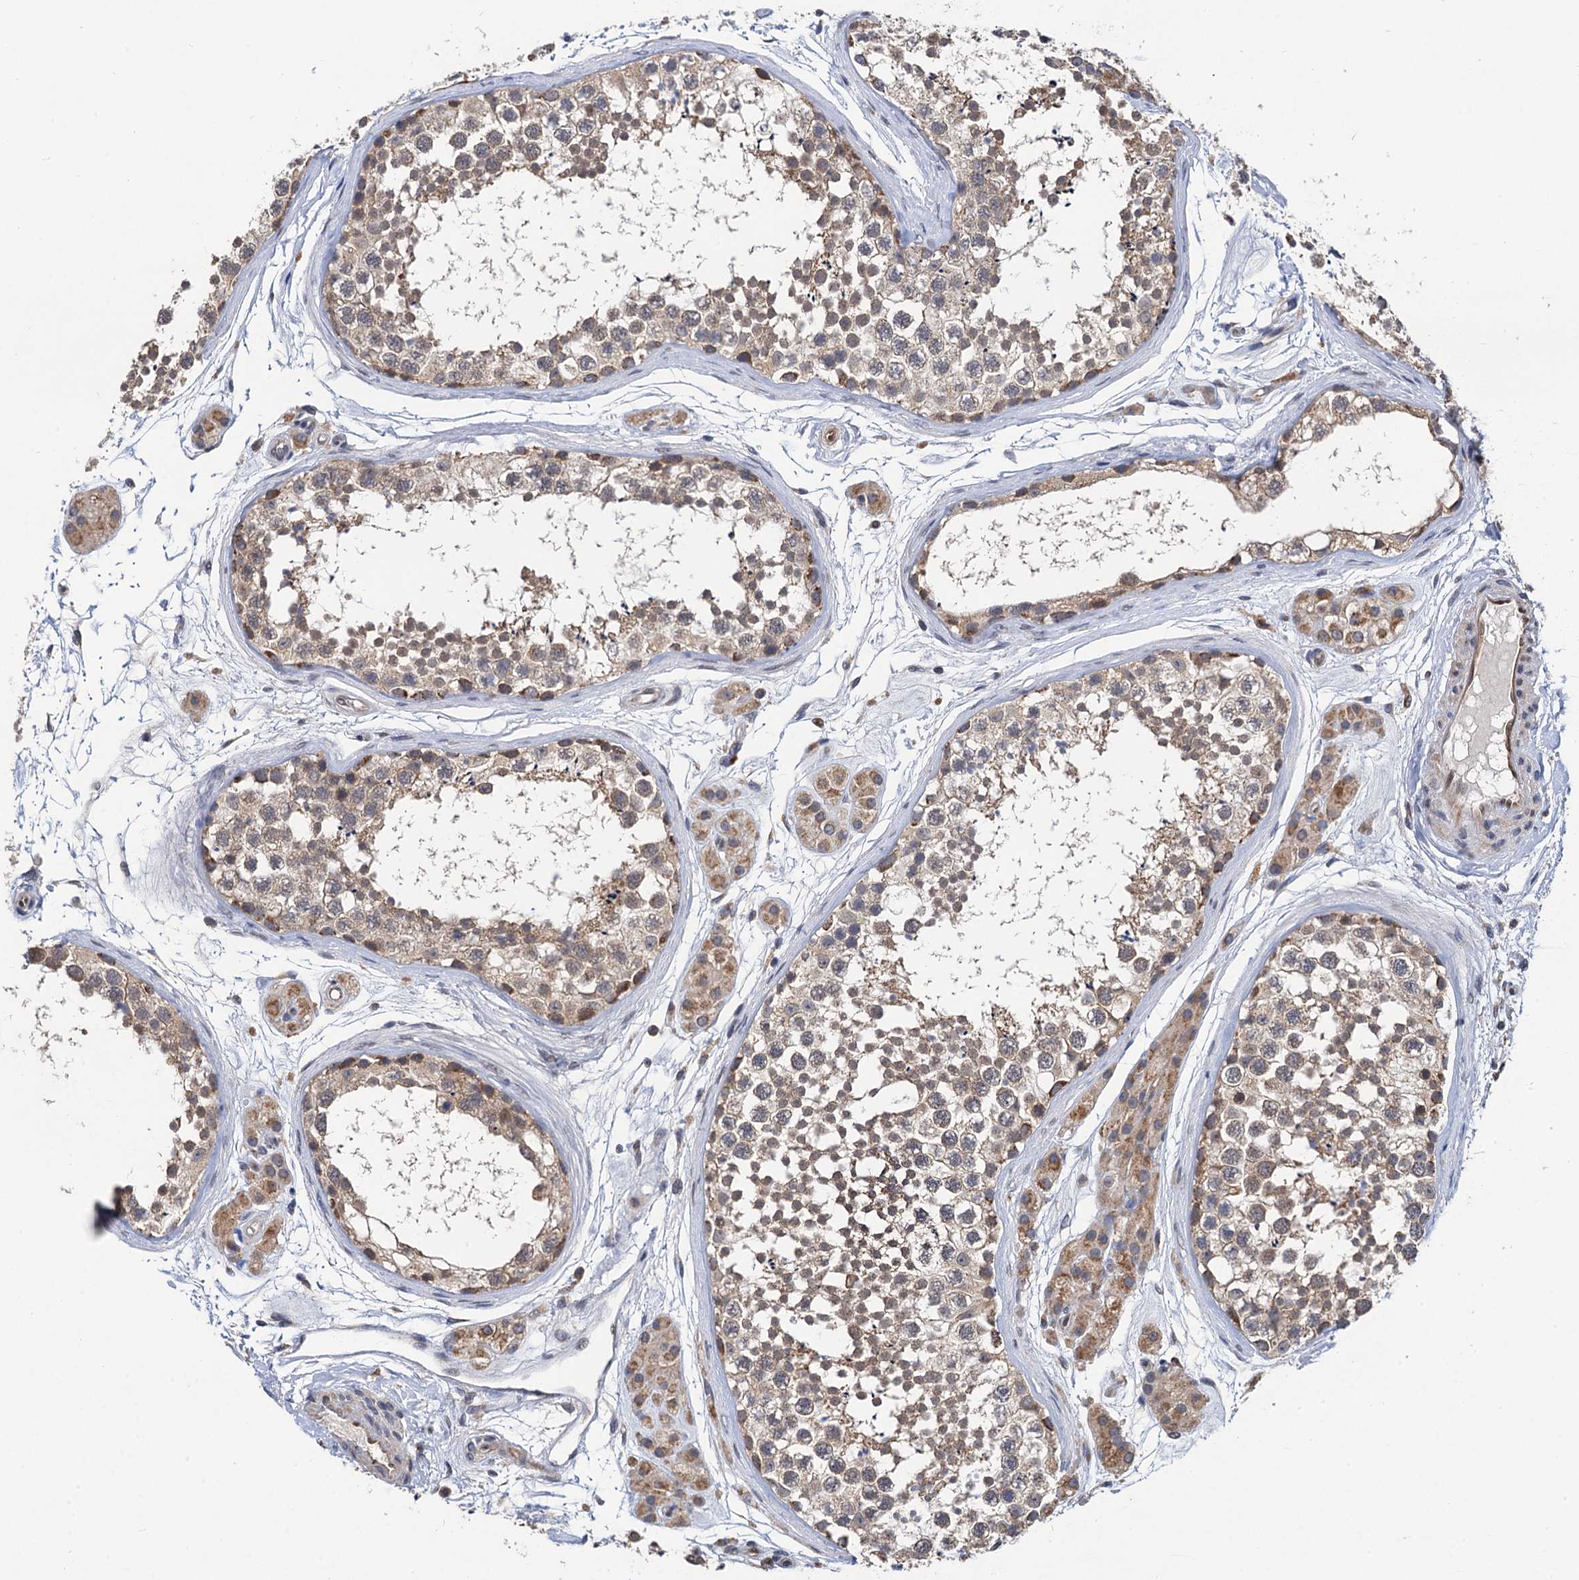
{"staining": {"intensity": "weak", "quantity": ">75%", "location": "cytoplasmic/membranous"}, "tissue": "testis", "cell_type": "Cells in seminiferous ducts", "image_type": "normal", "snomed": [{"axis": "morphology", "description": "Normal tissue, NOS"}, {"axis": "topography", "description": "Testis"}], "caption": "Cells in seminiferous ducts display low levels of weak cytoplasmic/membranous staining in approximately >75% of cells in unremarkable testis.", "gene": "CMPK2", "patient": {"sex": "male", "age": 56}}